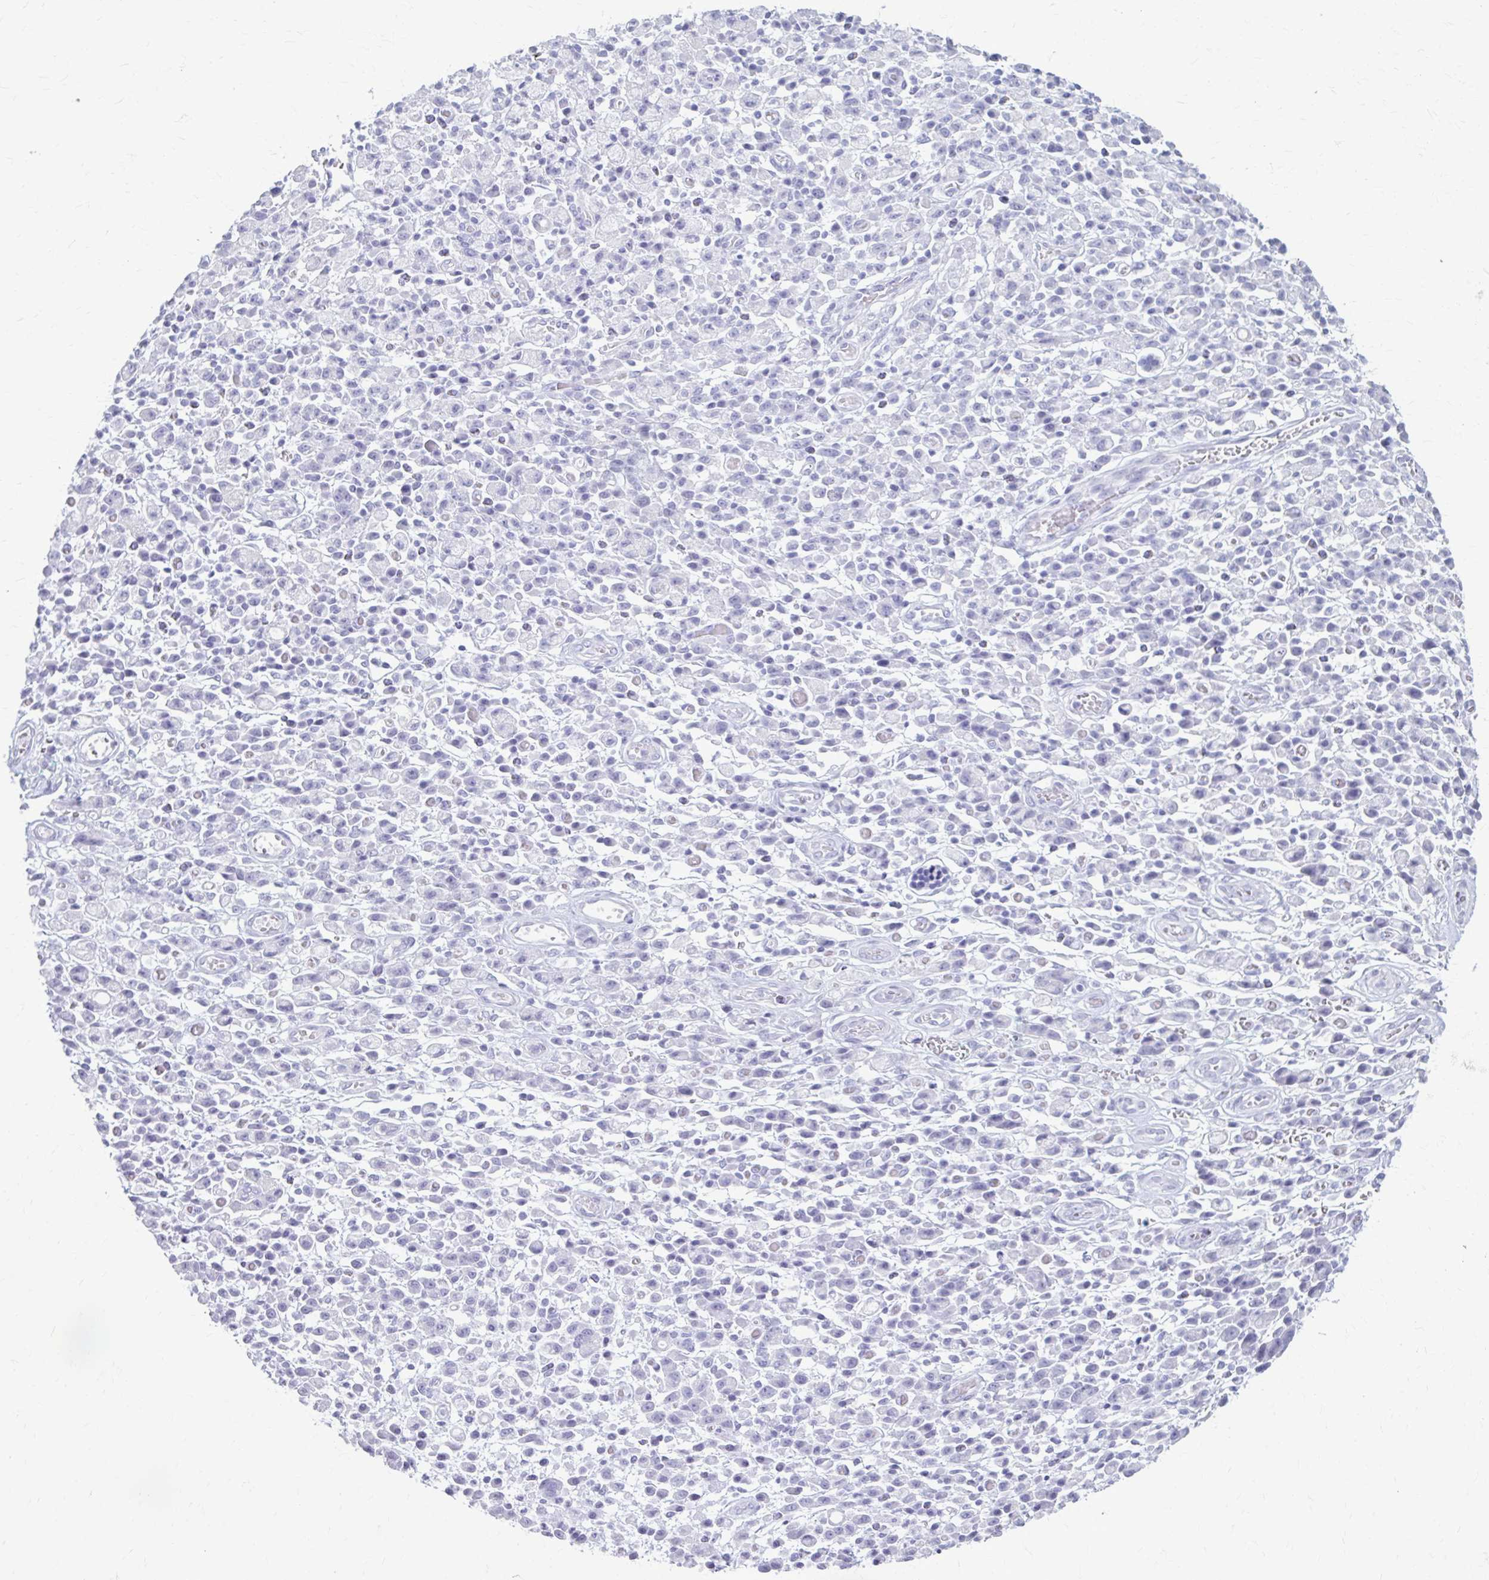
{"staining": {"intensity": "negative", "quantity": "none", "location": "none"}, "tissue": "stomach cancer", "cell_type": "Tumor cells", "image_type": "cancer", "snomed": [{"axis": "morphology", "description": "Adenocarcinoma, NOS"}, {"axis": "topography", "description": "Stomach"}], "caption": "The histopathology image shows no staining of tumor cells in stomach cancer.", "gene": "KRT5", "patient": {"sex": "male", "age": 77}}